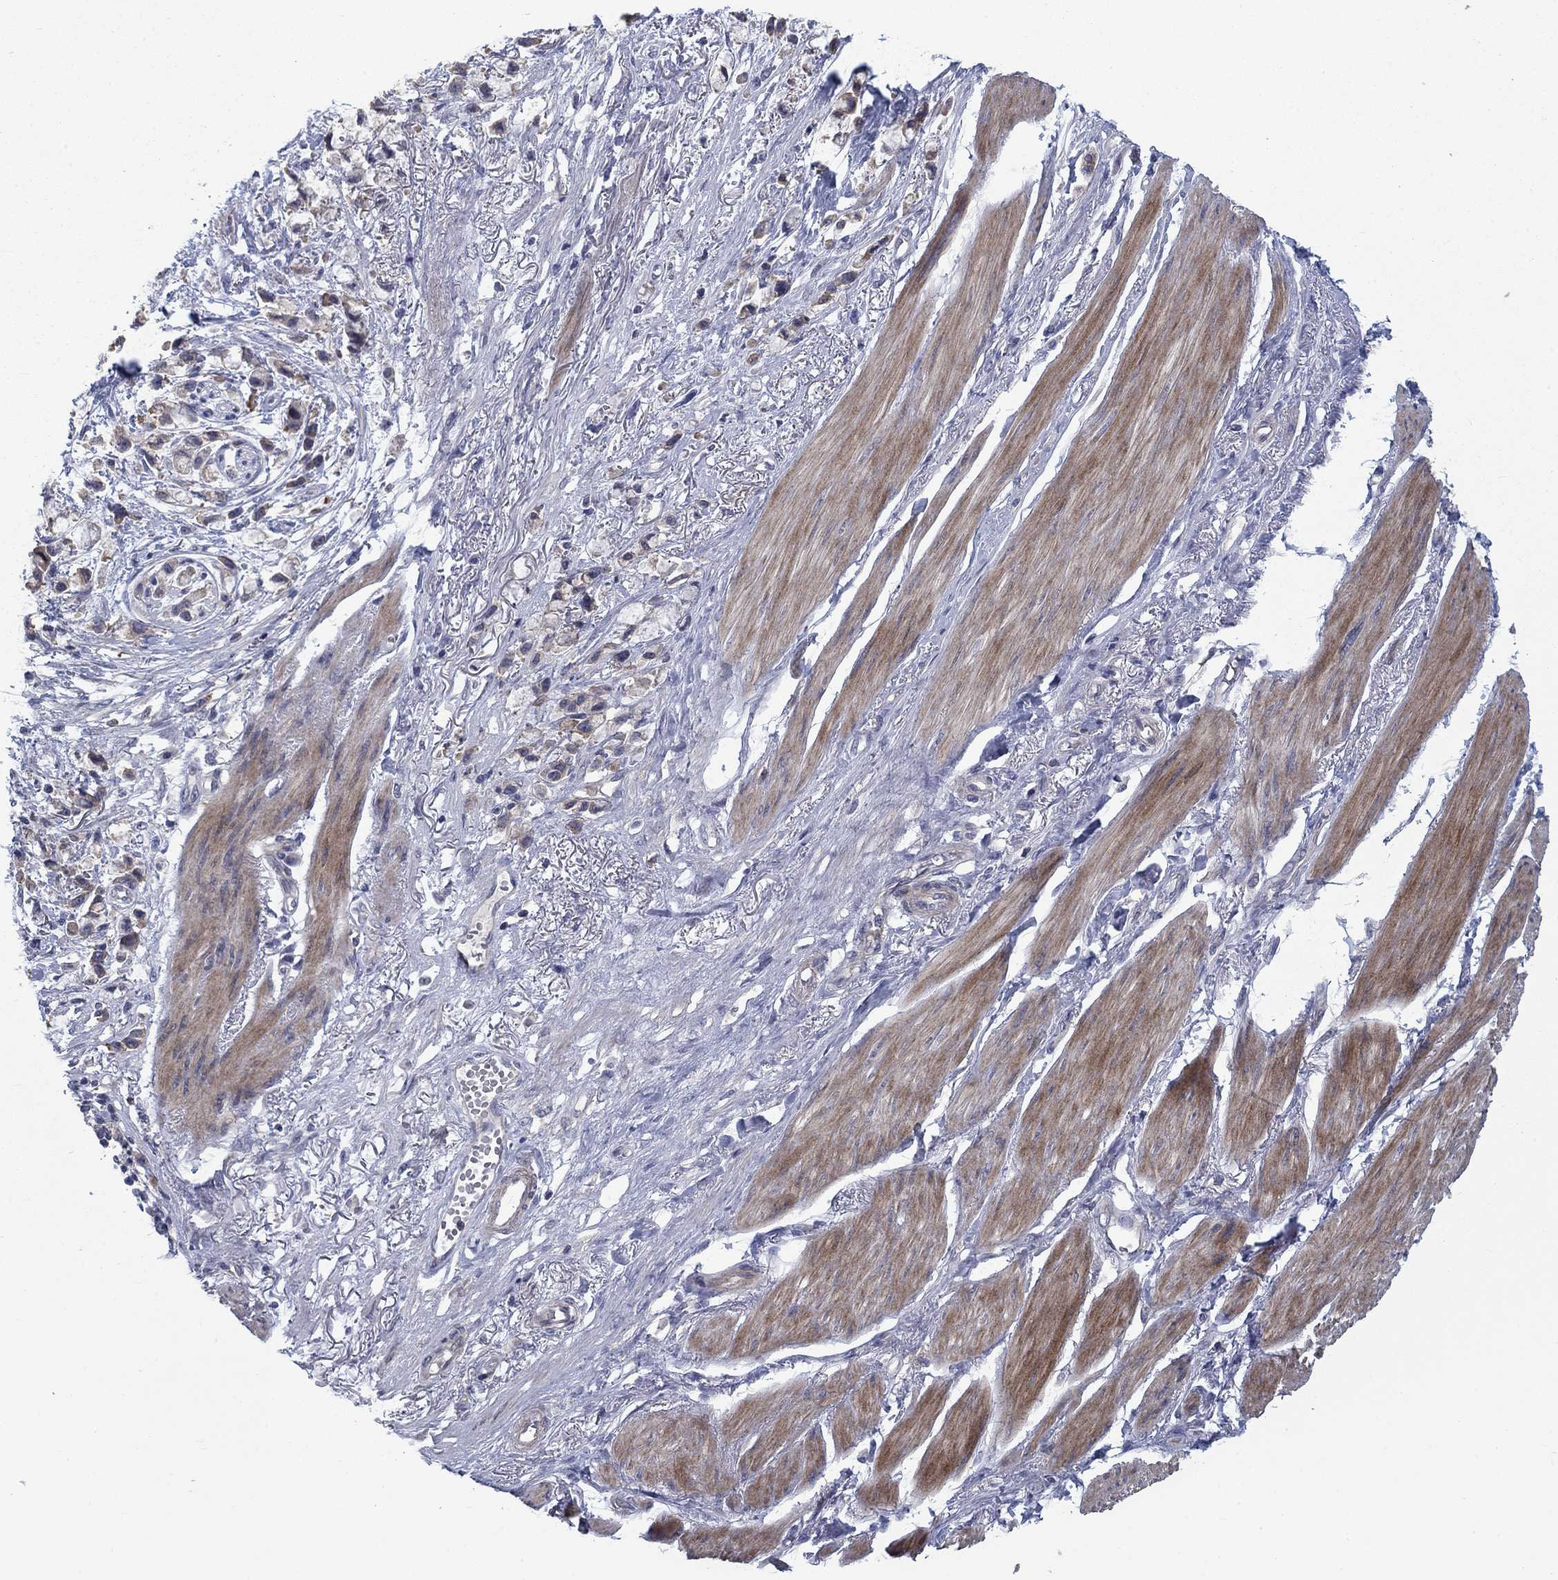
{"staining": {"intensity": "weak", "quantity": "25%-75%", "location": "cytoplasmic/membranous"}, "tissue": "stomach cancer", "cell_type": "Tumor cells", "image_type": "cancer", "snomed": [{"axis": "morphology", "description": "Adenocarcinoma, NOS"}, {"axis": "topography", "description": "Stomach"}], "caption": "Stomach adenocarcinoma stained with DAB immunohistochemistry (IHC) shows low levels of weak cytoplasmic/membranous positivity in about 25%-75% of tumor cells. (IHC, brightfield microscopy, high magnification).", "gene": "KIF15", "patient": {"sex": "female", "age": 81}}